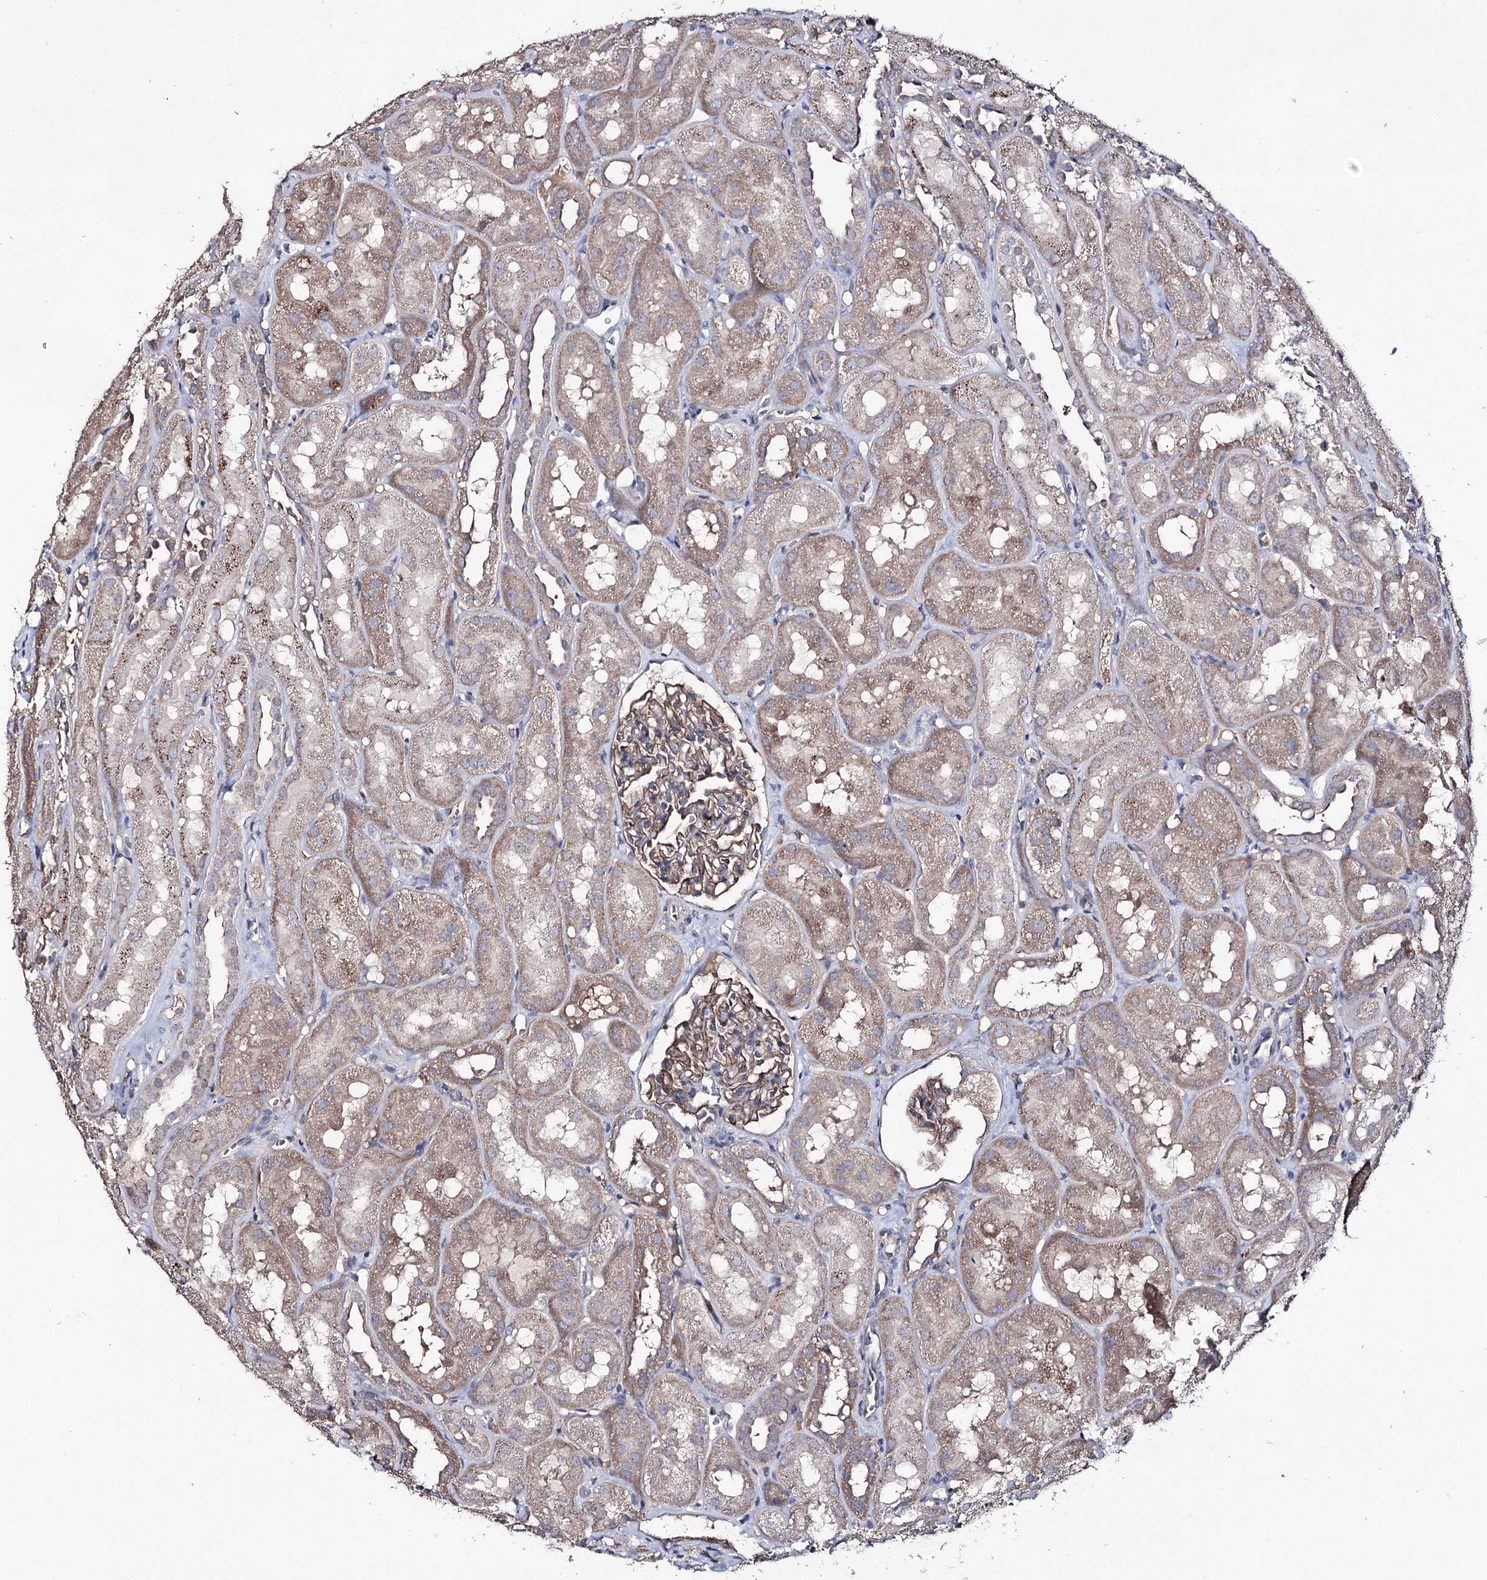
{"staining": {"intensity": "moderate", "quantity": "25%-75%", "location": "cytoplasmic/membranous"}, "tissue": "kidney", "cell_type": "Cells in glomeruli", "image_type": "normal", "snomed": [{"axis": "morphology", "description": "Normal tissue, NOS"}, {"axis": "topography", "description": "Kidney"}, {"axis": "topography", "description": "Urinary bladder"}], "caption": "High-power microscopy captured an IHC micrograph of unremarkable kidney, revealing moderate cytoplasmic/membranous positivity in approximately 25%-75% of cells in glomeruli.", "gene": "SEMA4G", "patient": {"sex": "male", "age": 16}}